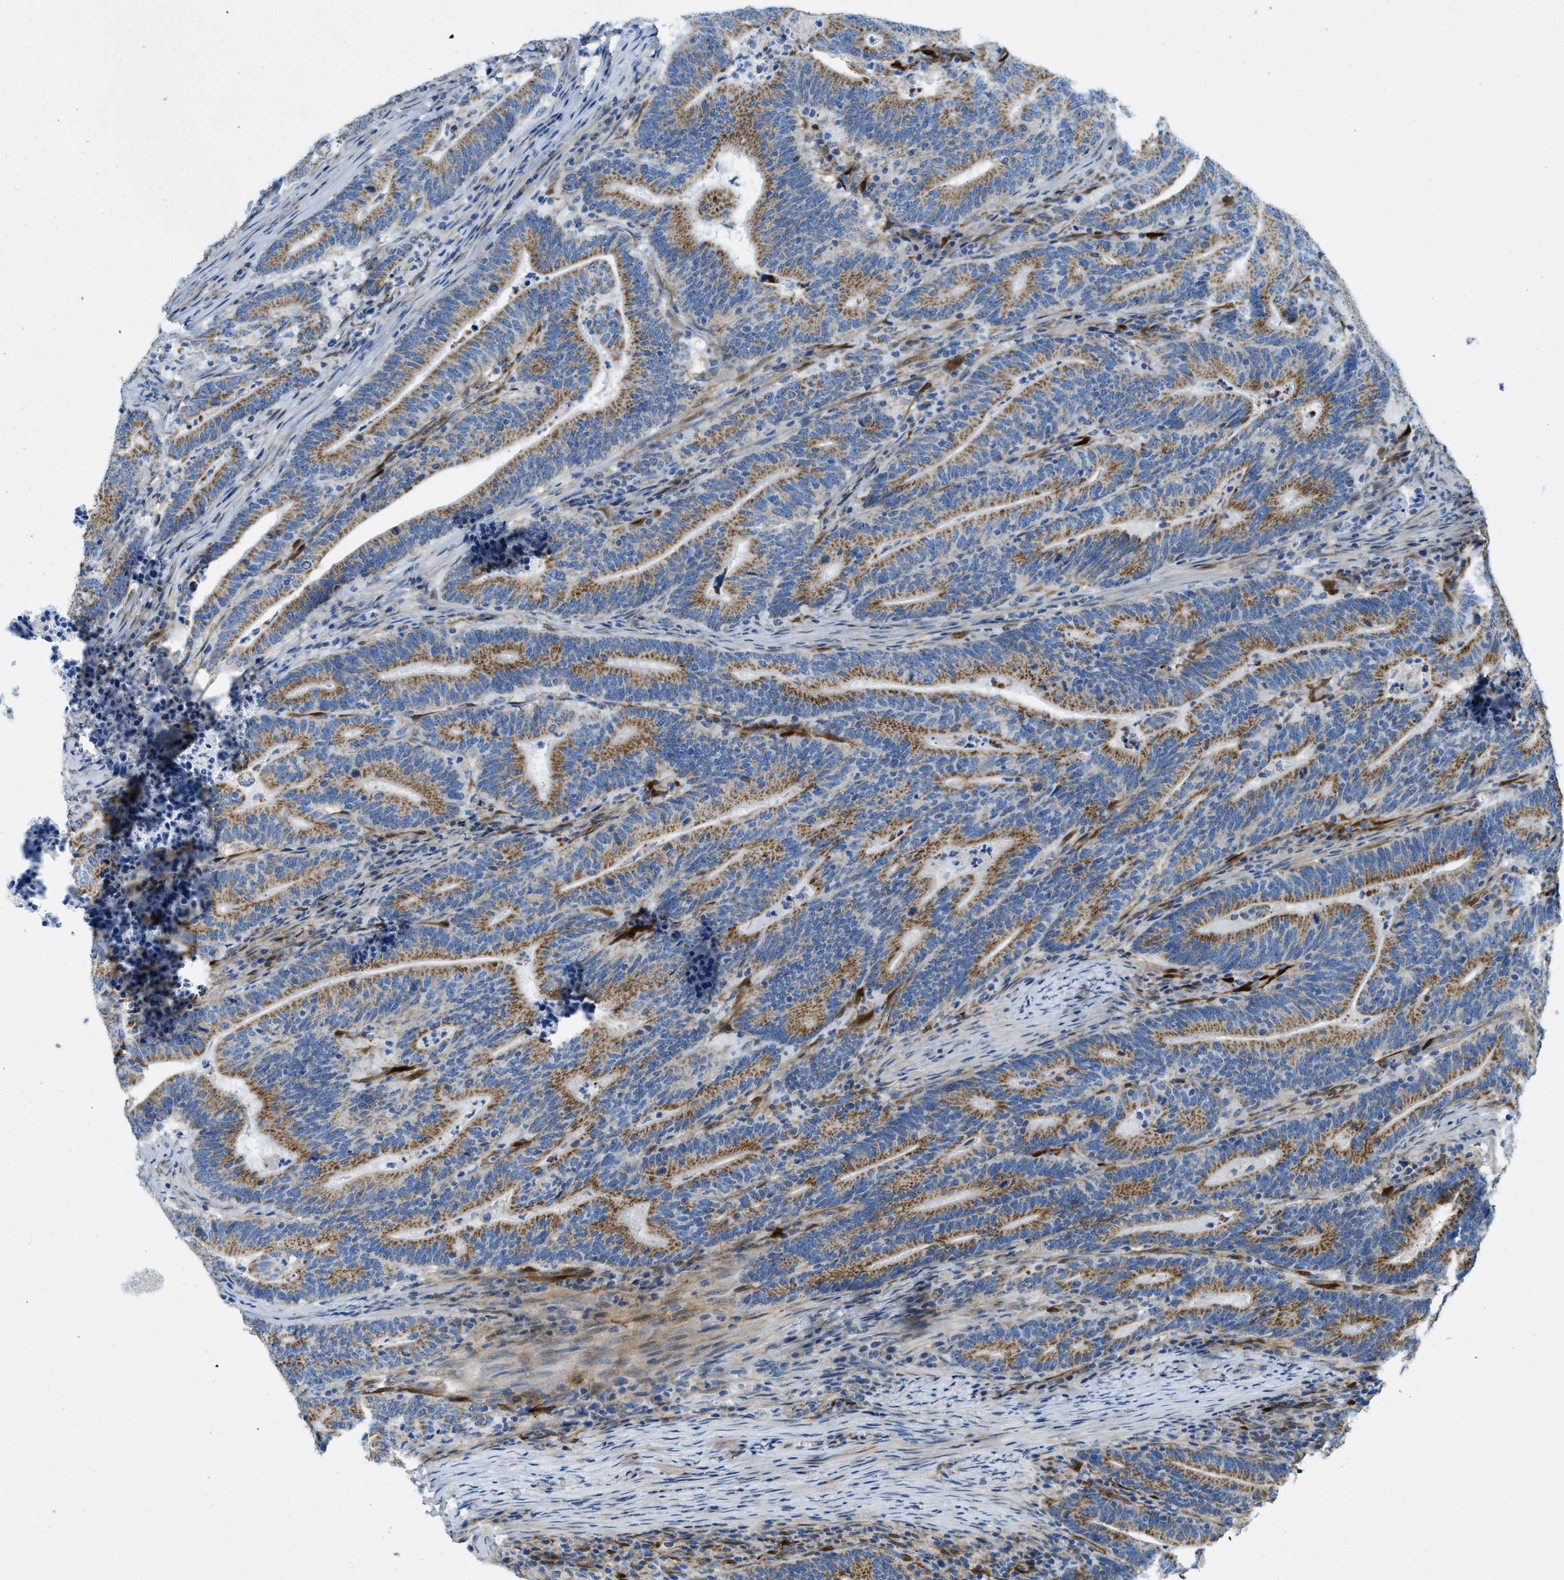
{"staining": {"intensity": "moderate", "quantity": ">75%", "location": "cytoplasmic/membranous"}, "tissue": "colorectal cancer", "cell_type": "Tumor cells", "image_type": "cancer", "snomed": [{"axis": "morphology", "description": "Adenocarcinoma, NOS"}, {"axis": "topography", "description": "Colon"}], "caption": "This photomicrograph displays immunohistochemistry staining of colorectal cancer (adenocarcinoma), with medium moderate cytoplasmic/membranous staining in approximately >75% of tumor cells.", "gene": "CYGB", "patient": {"sex": "female", "age": 66}}